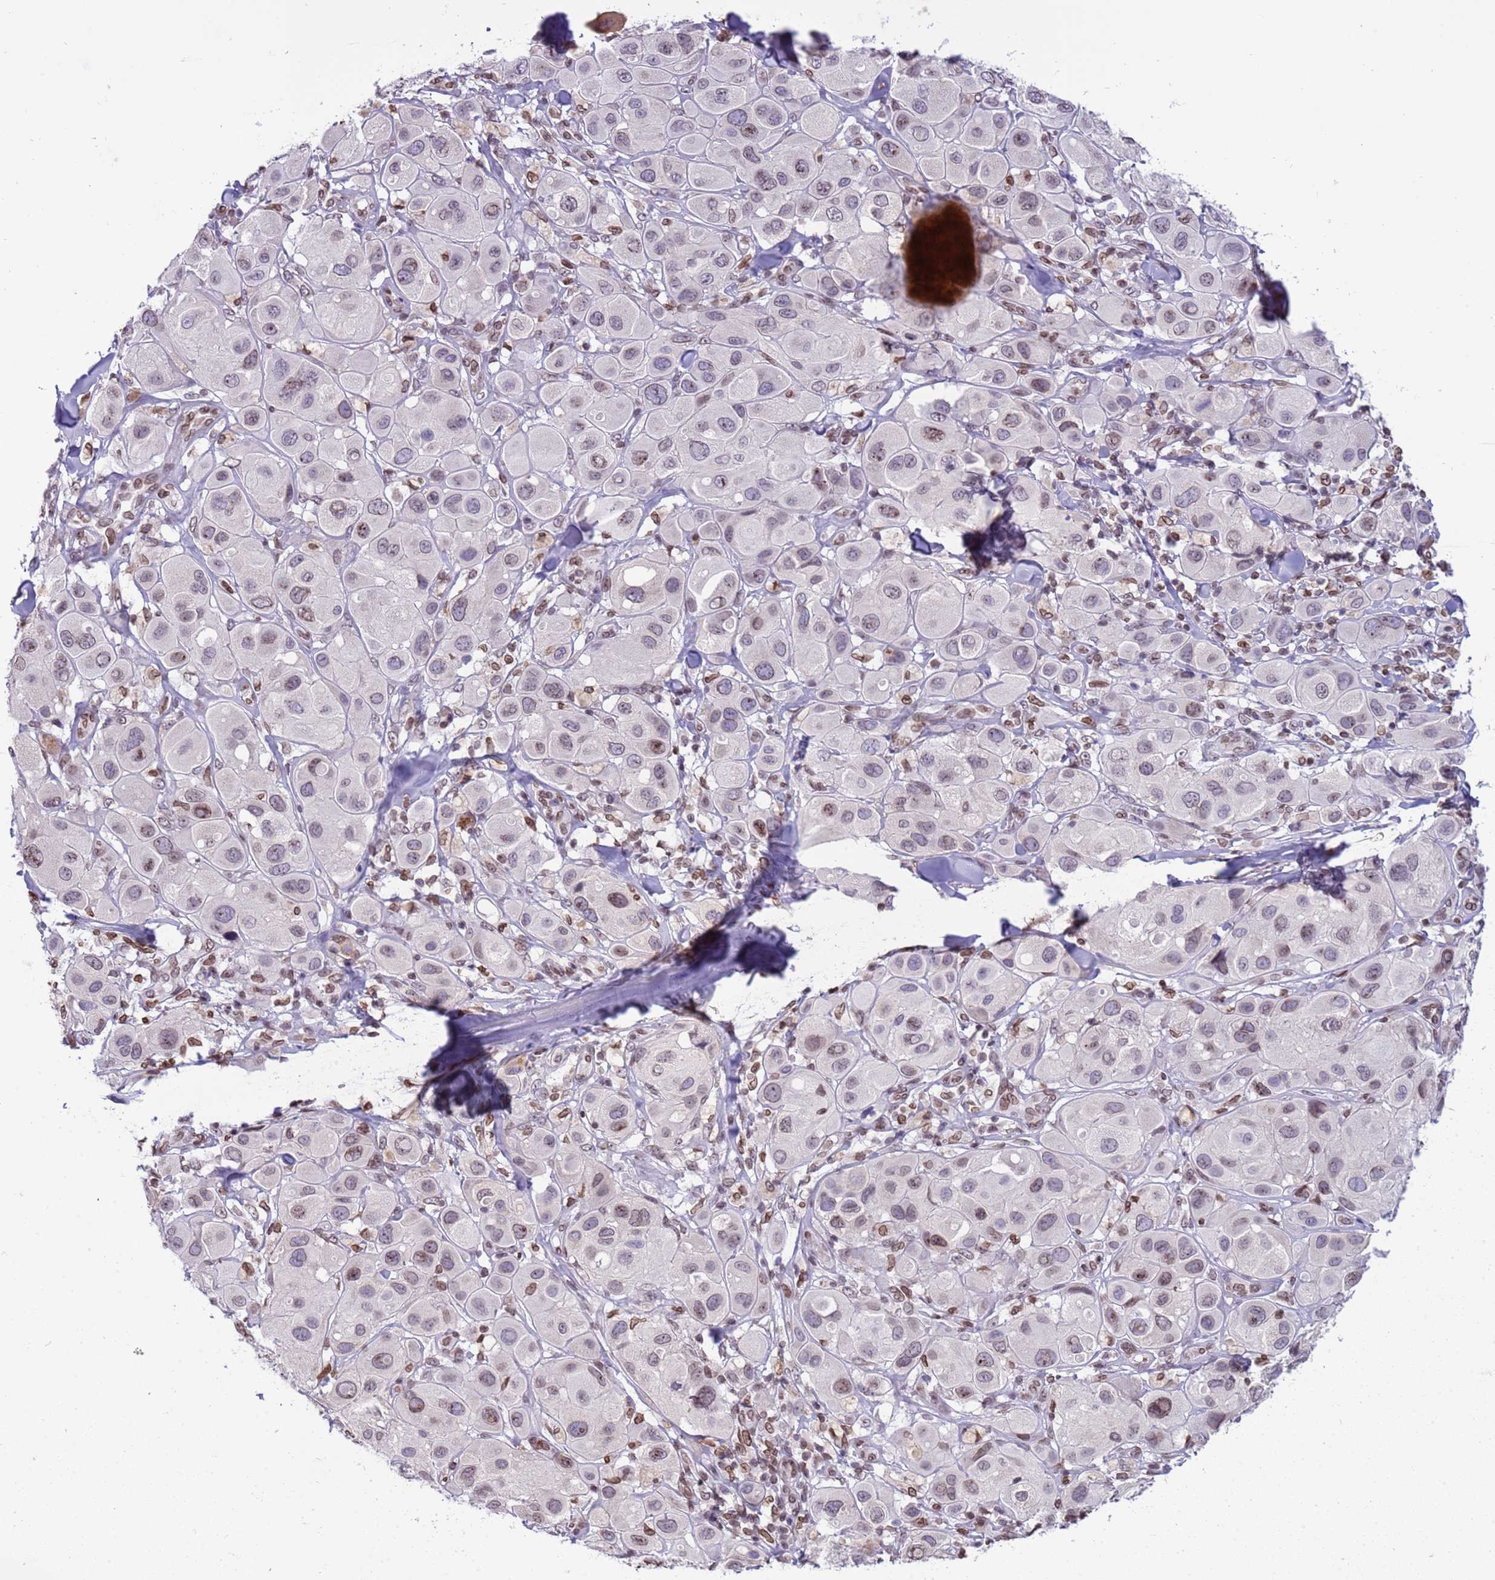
{"staining": {"intensity": "weak", "quantity": "25%-75%", "location": "cytoplasmic/membranous,nuclear"}, "tissue": "melanoma", "cell_type": "Tumor cells", "image_type": "cancer", "snomed": [{"axis": "morphology", "description": "Malignant melanoma, Metastatic site"}, {"axis": "topography", "description": "Skin"}], "caption": "A brown stain highlights weak cytoplasmic/membranous and nuclear positivity of a protein in human melanoma tumor cells.", "gene": "DHX37", "patient": {"sex": "male", "age": 41}}